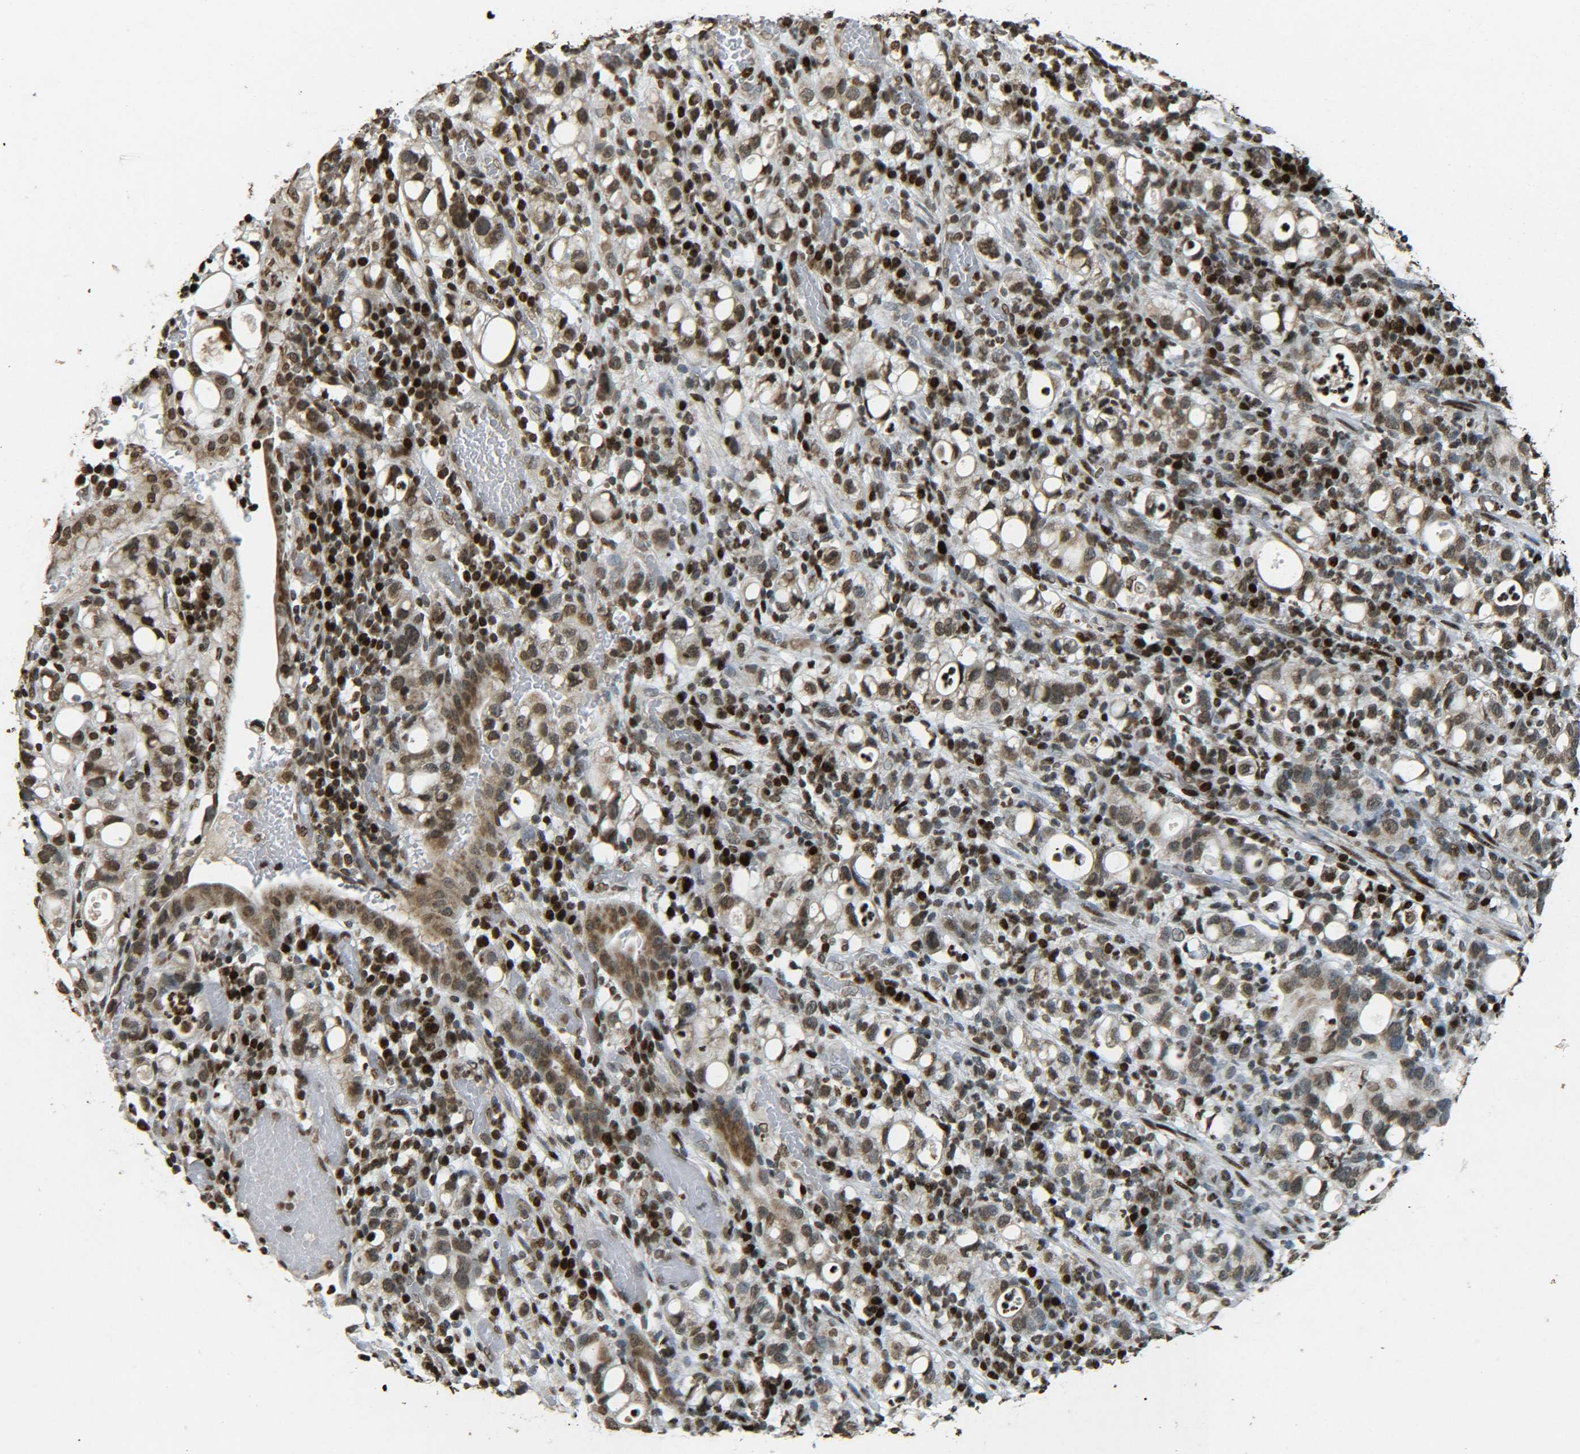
{"staining": {"intensity": "moderate", "quantity": ">75%", "location": "cytoplasmic/membranous,nuclear"}, "tissue": "stomach cancer", "cell_type": "Tumor cells", "image_type": "cancer", "snomed": [{"axis": "morphology", "description": "Adenocarcinoma, NOS"}, {"axis": "topography", "description": "Stomach"}], "caption": "Stomach cancer tissue displays moderate cytoplasmic/membranous and nuclear staining in approximately >75% of tumor cells, visualized by immunohistochemistry.", "gene": "NEUROG2", "patient": {"sex": "female", "age": 75}}